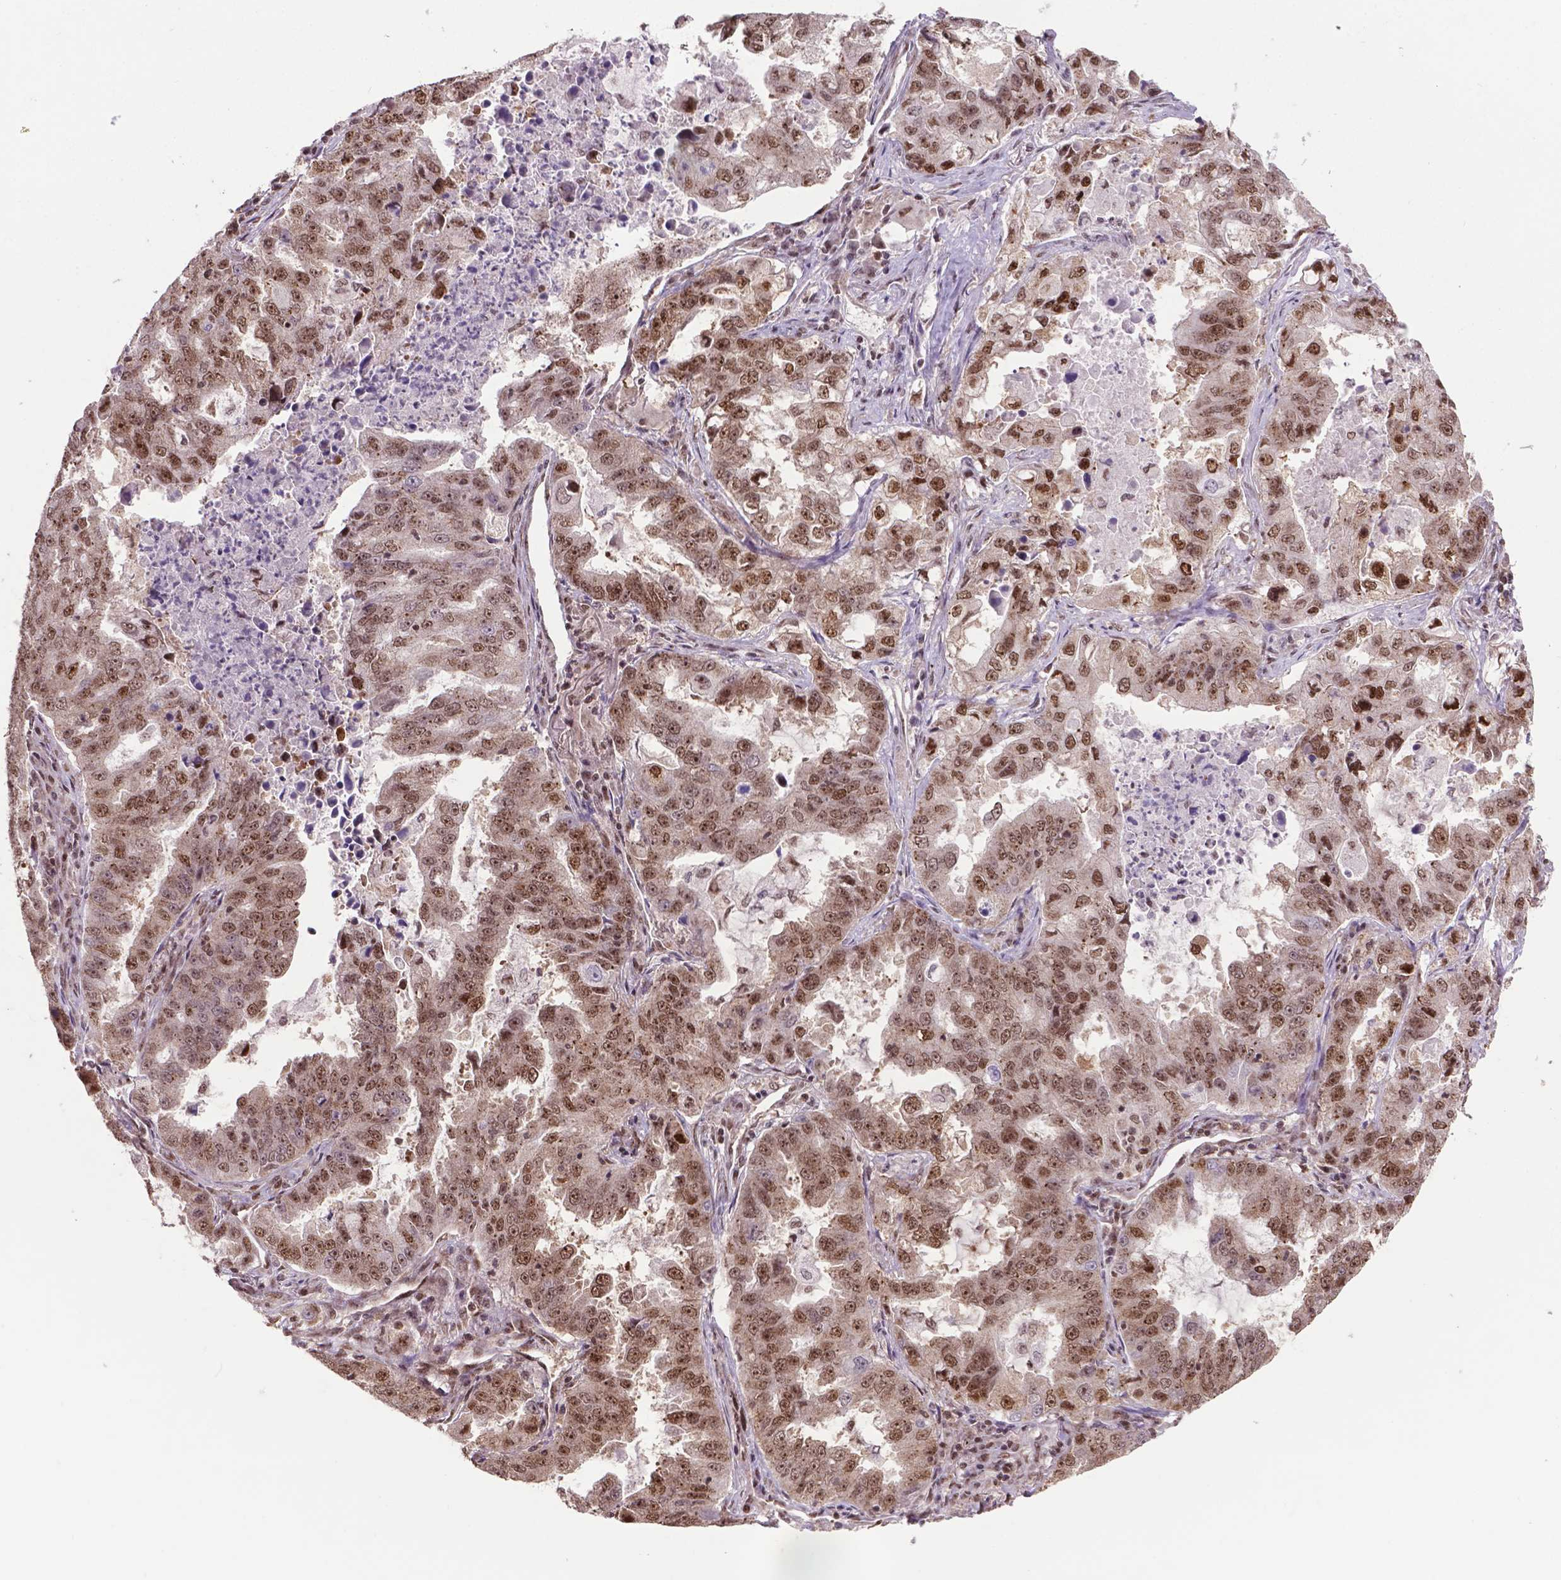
{"staining": {"intensity": "moderate", "quantity": ">75%", "location": "nuclear"}, "tissue": "lung cancer", "cell_type": "Tumor cells", "image_type": "cancer", "snomed": [{"axis": "morphology", "description": "Adenocarcinoma, NOS"}, {"axis": "topography", "description": "Lung"}], "caption": "Immunohistochemical staining of human lung cancer (adenocarcinoma) demonstrates medium levels of moderate nuclear staining in approximately >75% of tumor cells. The protein is shown in brown color, while the nuclei are stained blue.", "gene": "CSNK2A1", "patient": {"sex": "female", "age": 61}}